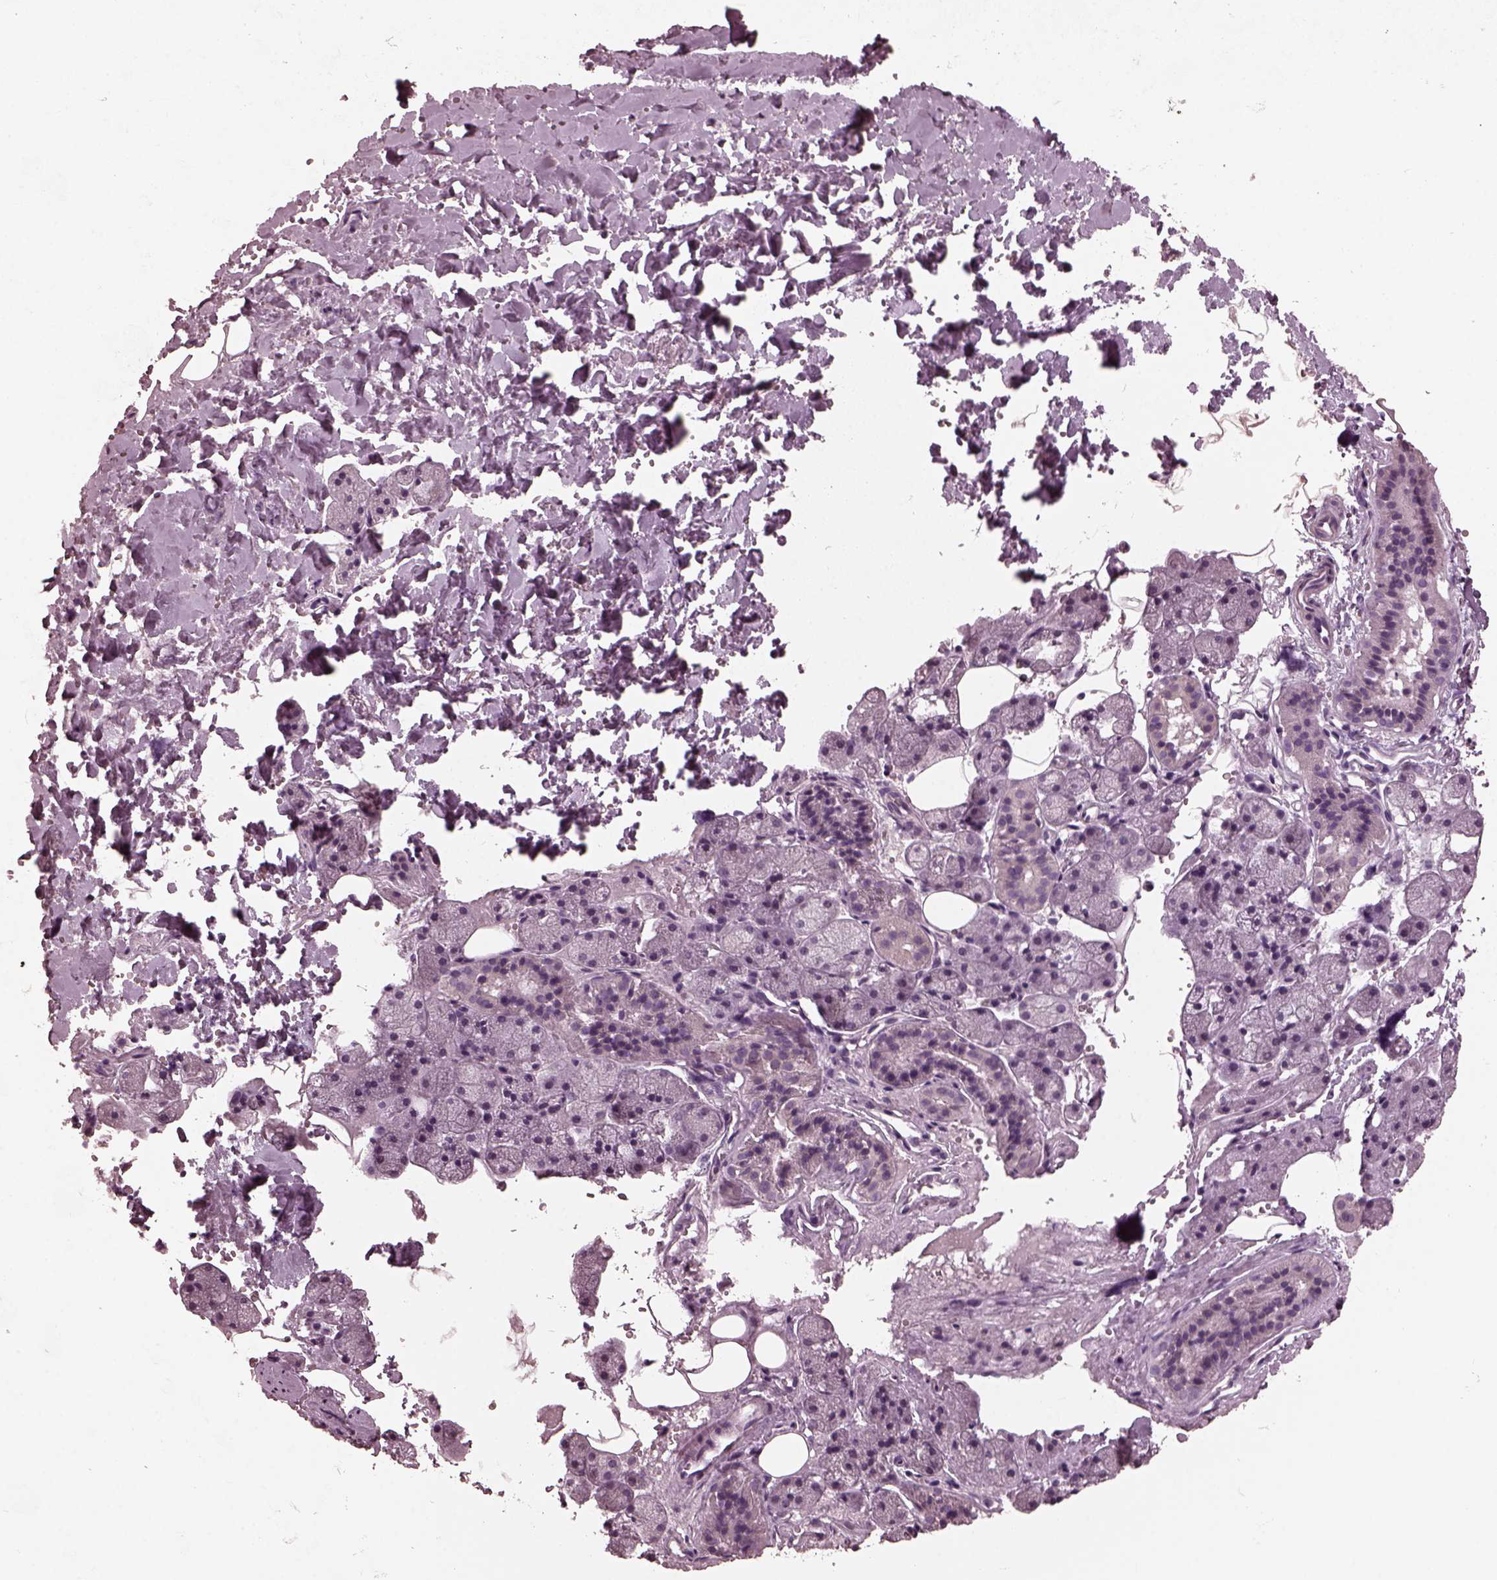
{"staining": {"intensity": "negative", "quantity": "none", "location": "none"}, "tissue": "salivary gland", "cell_type": "Glandular cells", "image_type": "normal", "snomed": [{"axis": "morphology", "description": "Normal tissue, NOS"}, {"axis": "topography", "description": "Salivary gland"}], "caption": "The immunohistochemistry (IHC) image has no significant positivity in glandular cells of salivary gland. The staining is performed using DAB brown chromogen with nuclei counter-stained in using hematoxylin.", "gene": "RCVRN", "patient": {"sex": "male", "age": 38}}